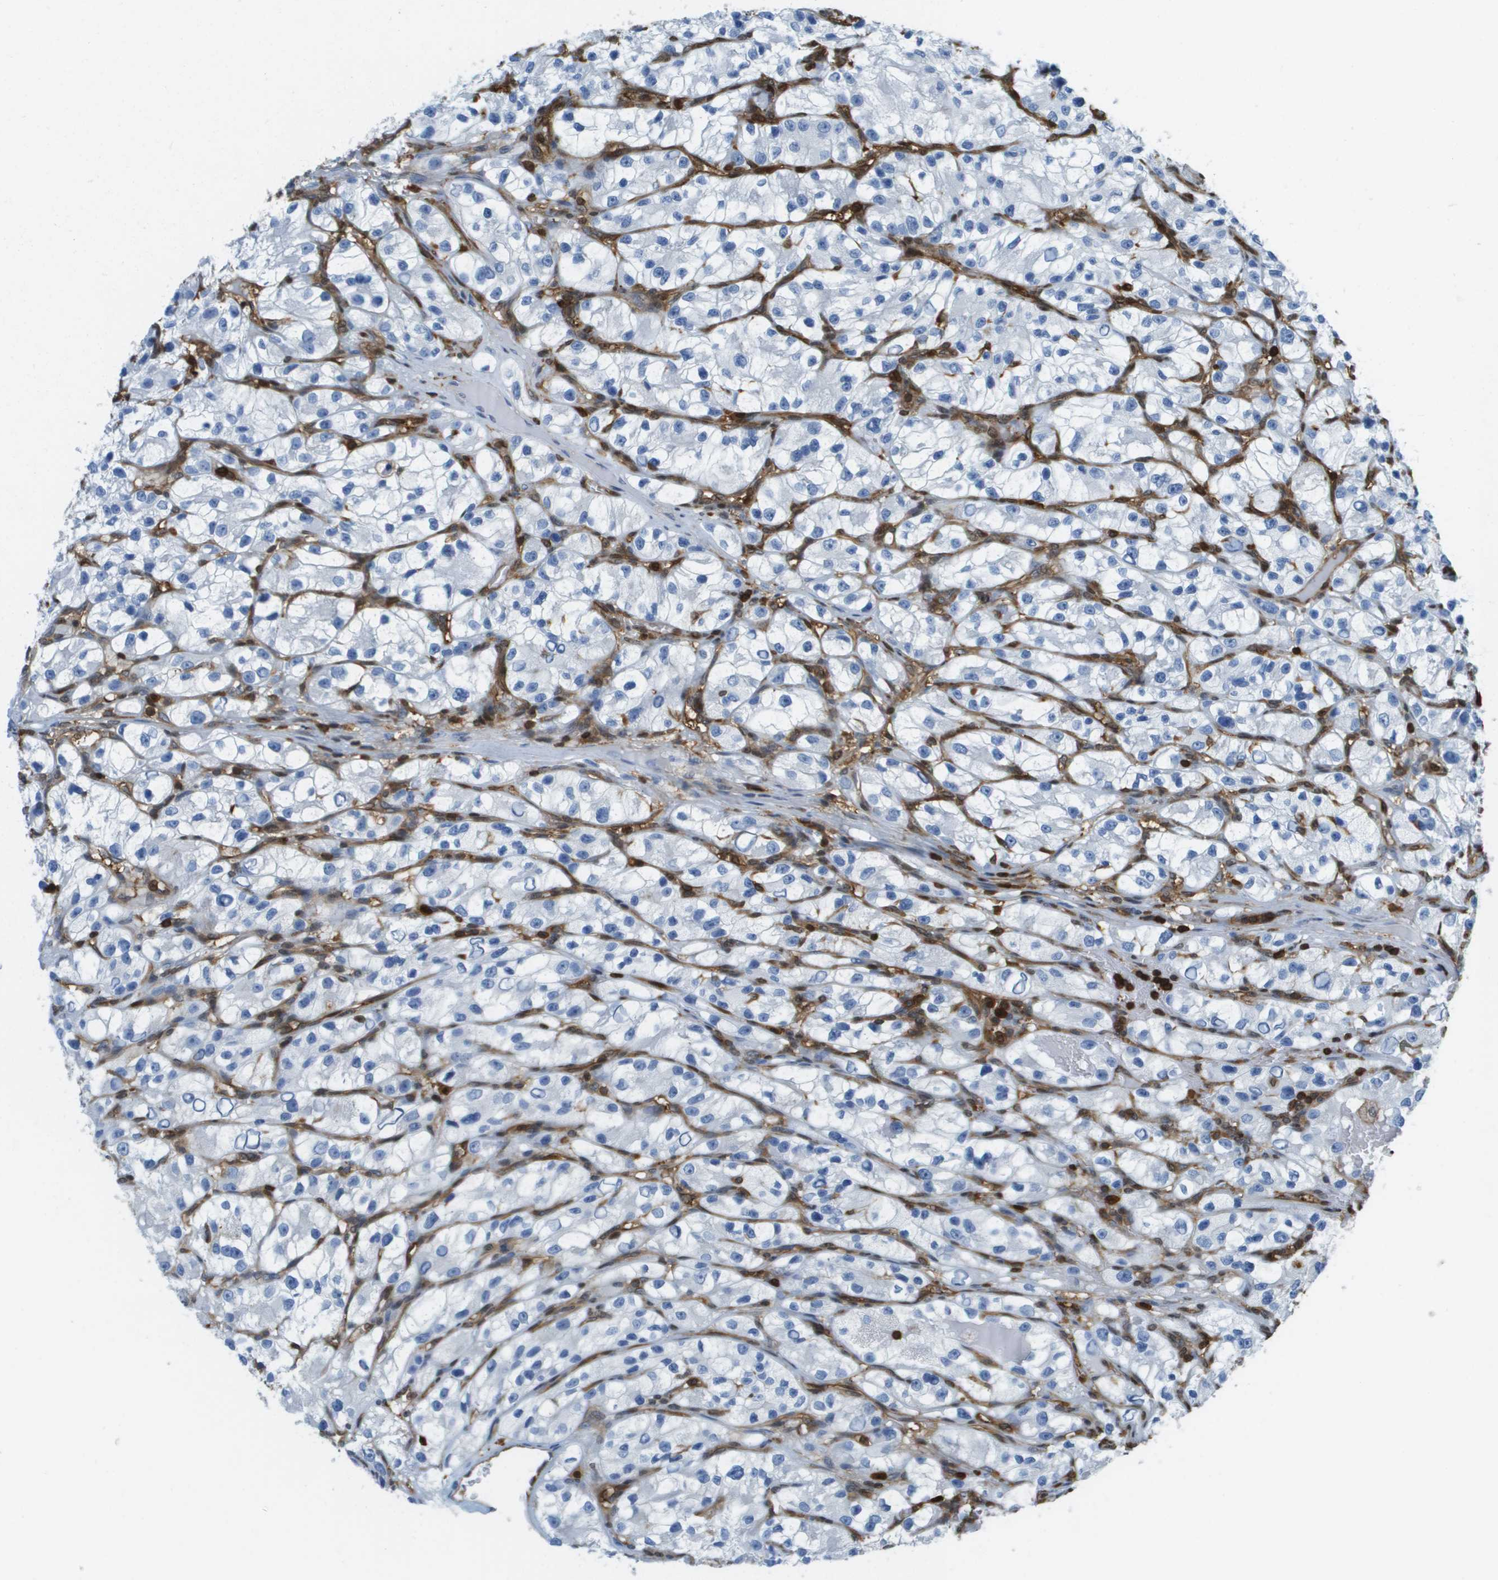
{"staining": {"intensity": "negative", "quantity": "none", "location": "none"}, "tissue": "renal cancer", "cell_type": "Tumor cells", "image_type": "cancer", "snomed": [{"axis": "morphology", "description": "Adenocarcinoma, NOS"}, {"axis": "topography", "description": "Kidney"}], "caption": "Renal adenocarcinoma was stained to show a protein in brown. There is no significant positivity in tumor cells.", "gene": "DOCK5", "patient": {"sex": "female", "age": 57}}